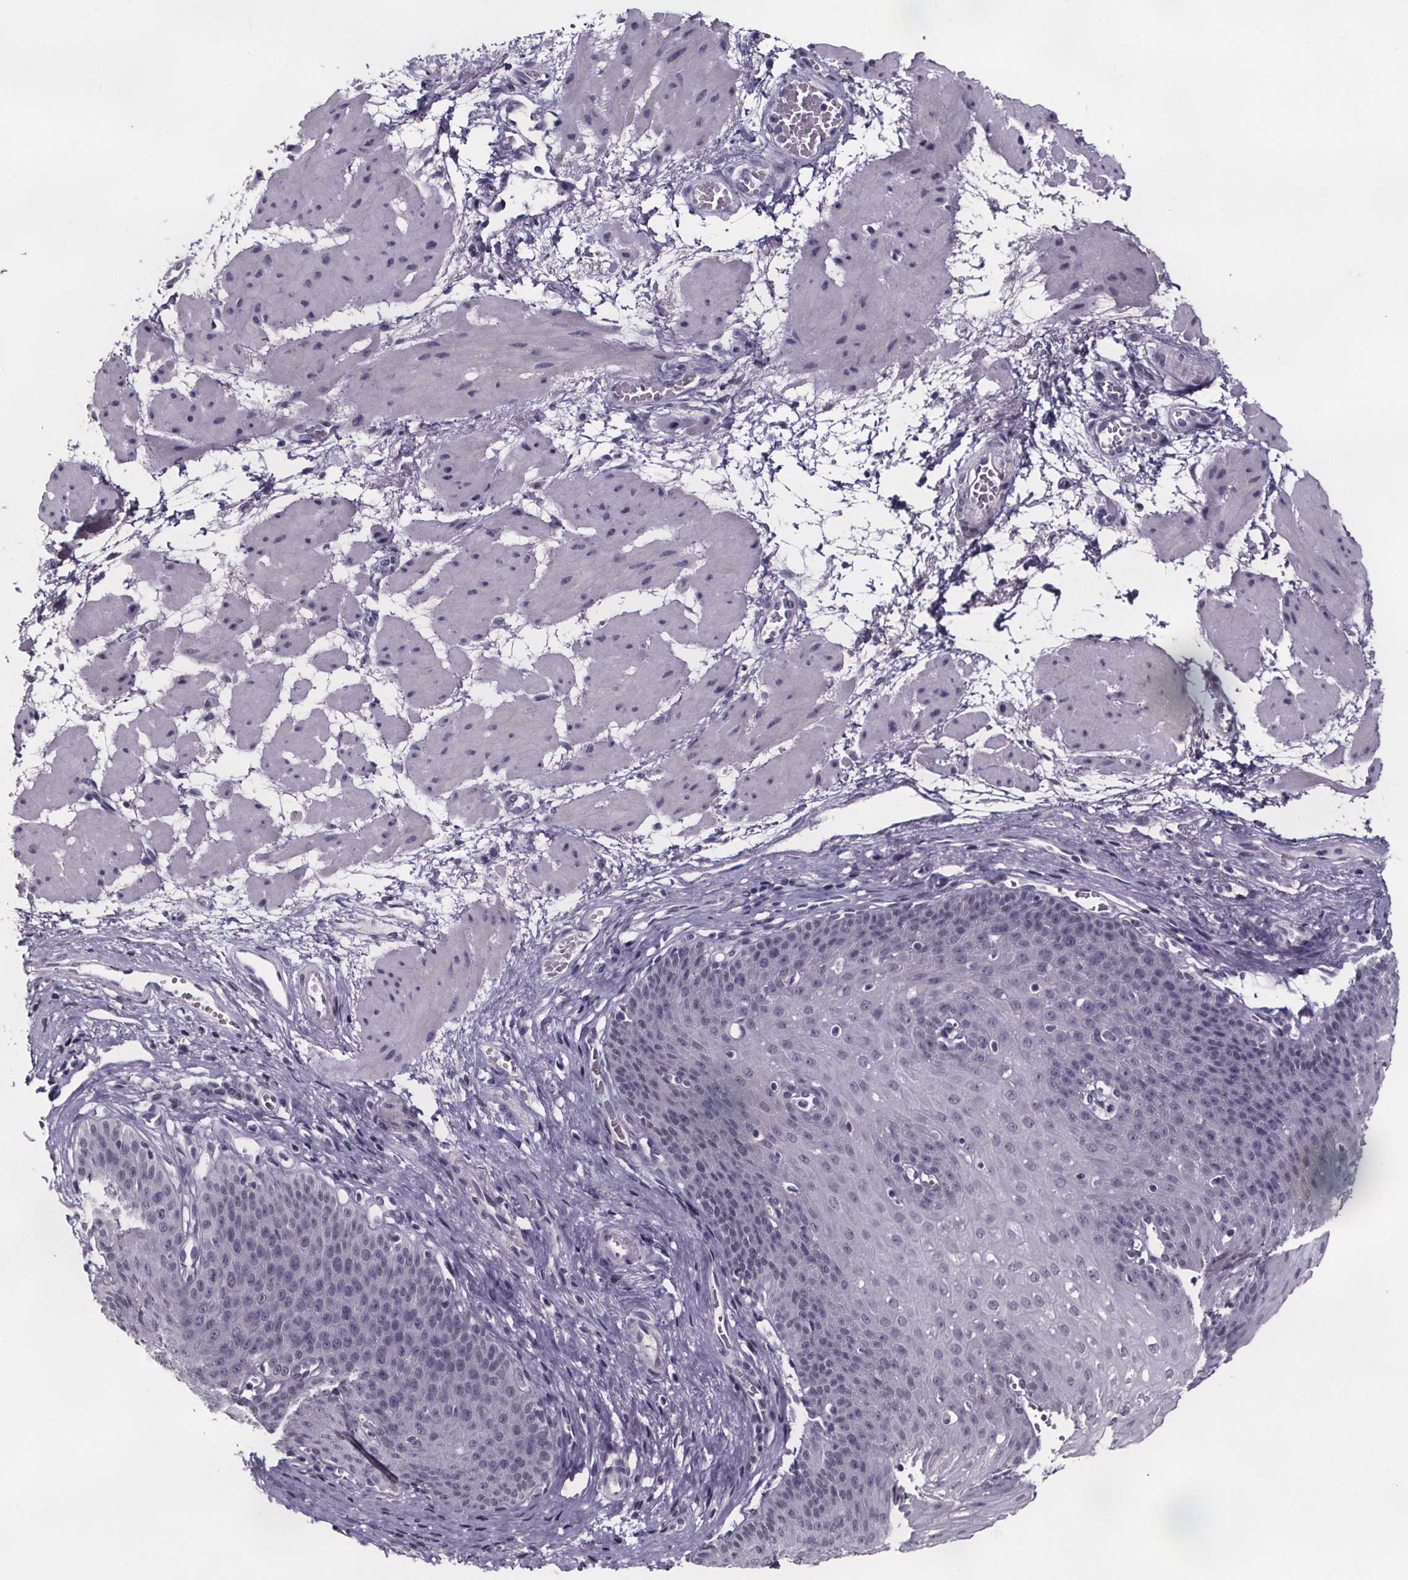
{"staining": {"intensity": "negative", "quantity": "none", "location": "none"}, "tissue": "esophagus", "cell_type": "Squamous epithelial cells", "image_type": "normal", "snomed": [{"axis": "morphology", "description": "Normal tissue, NOS"}, {"axis": "topography", "description": "Esophagus"}], "caption": "The immunohistochemistry image has no significant expression in squamous epithelial cells of esophagus. Nuclei are stained in blue.", "gene": "AR", "patient": {"sex": "male", "age": 71}}